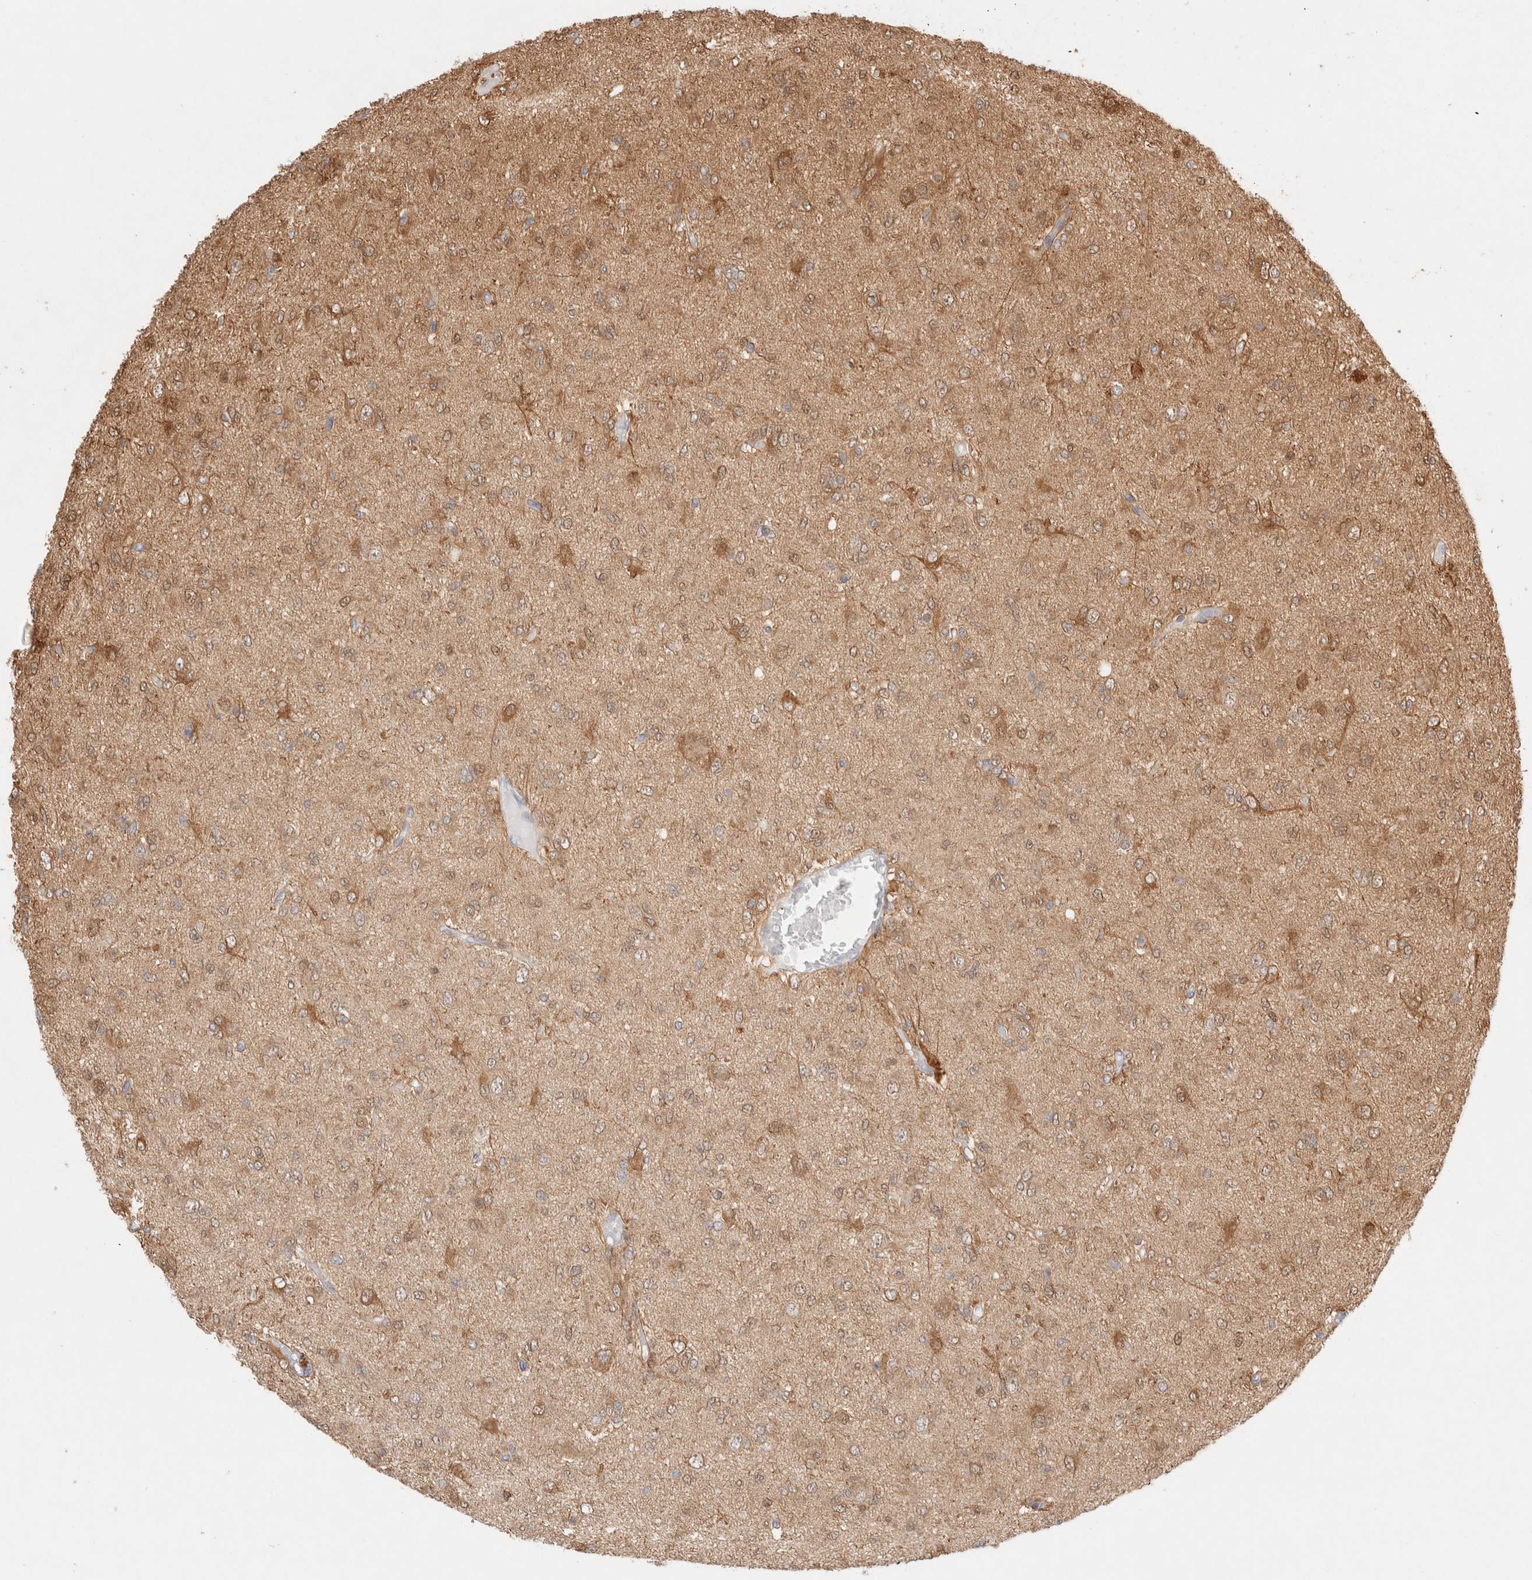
{"staining": {"intensity": "moderate", "quantity": "25%-75%", "location": "cytoplasmic/membranous"}, "tissue": "glioma", "cell_type": "Tumor cells", "image_type": "cancer", "snomed": [{"axis": "morphology", "description": "Glioma, malignant, High grade"}, {"axis": "topography", "description": "Brain"}], "caption": "Protein expression analysis of malignant glioma (high-grade) demonstrates moderate cytoplasmic/membranous positivity in about 25%-75% of tumor cells.", "gene": "STARD10", "patient": {"sex": "female", "age": 59}}